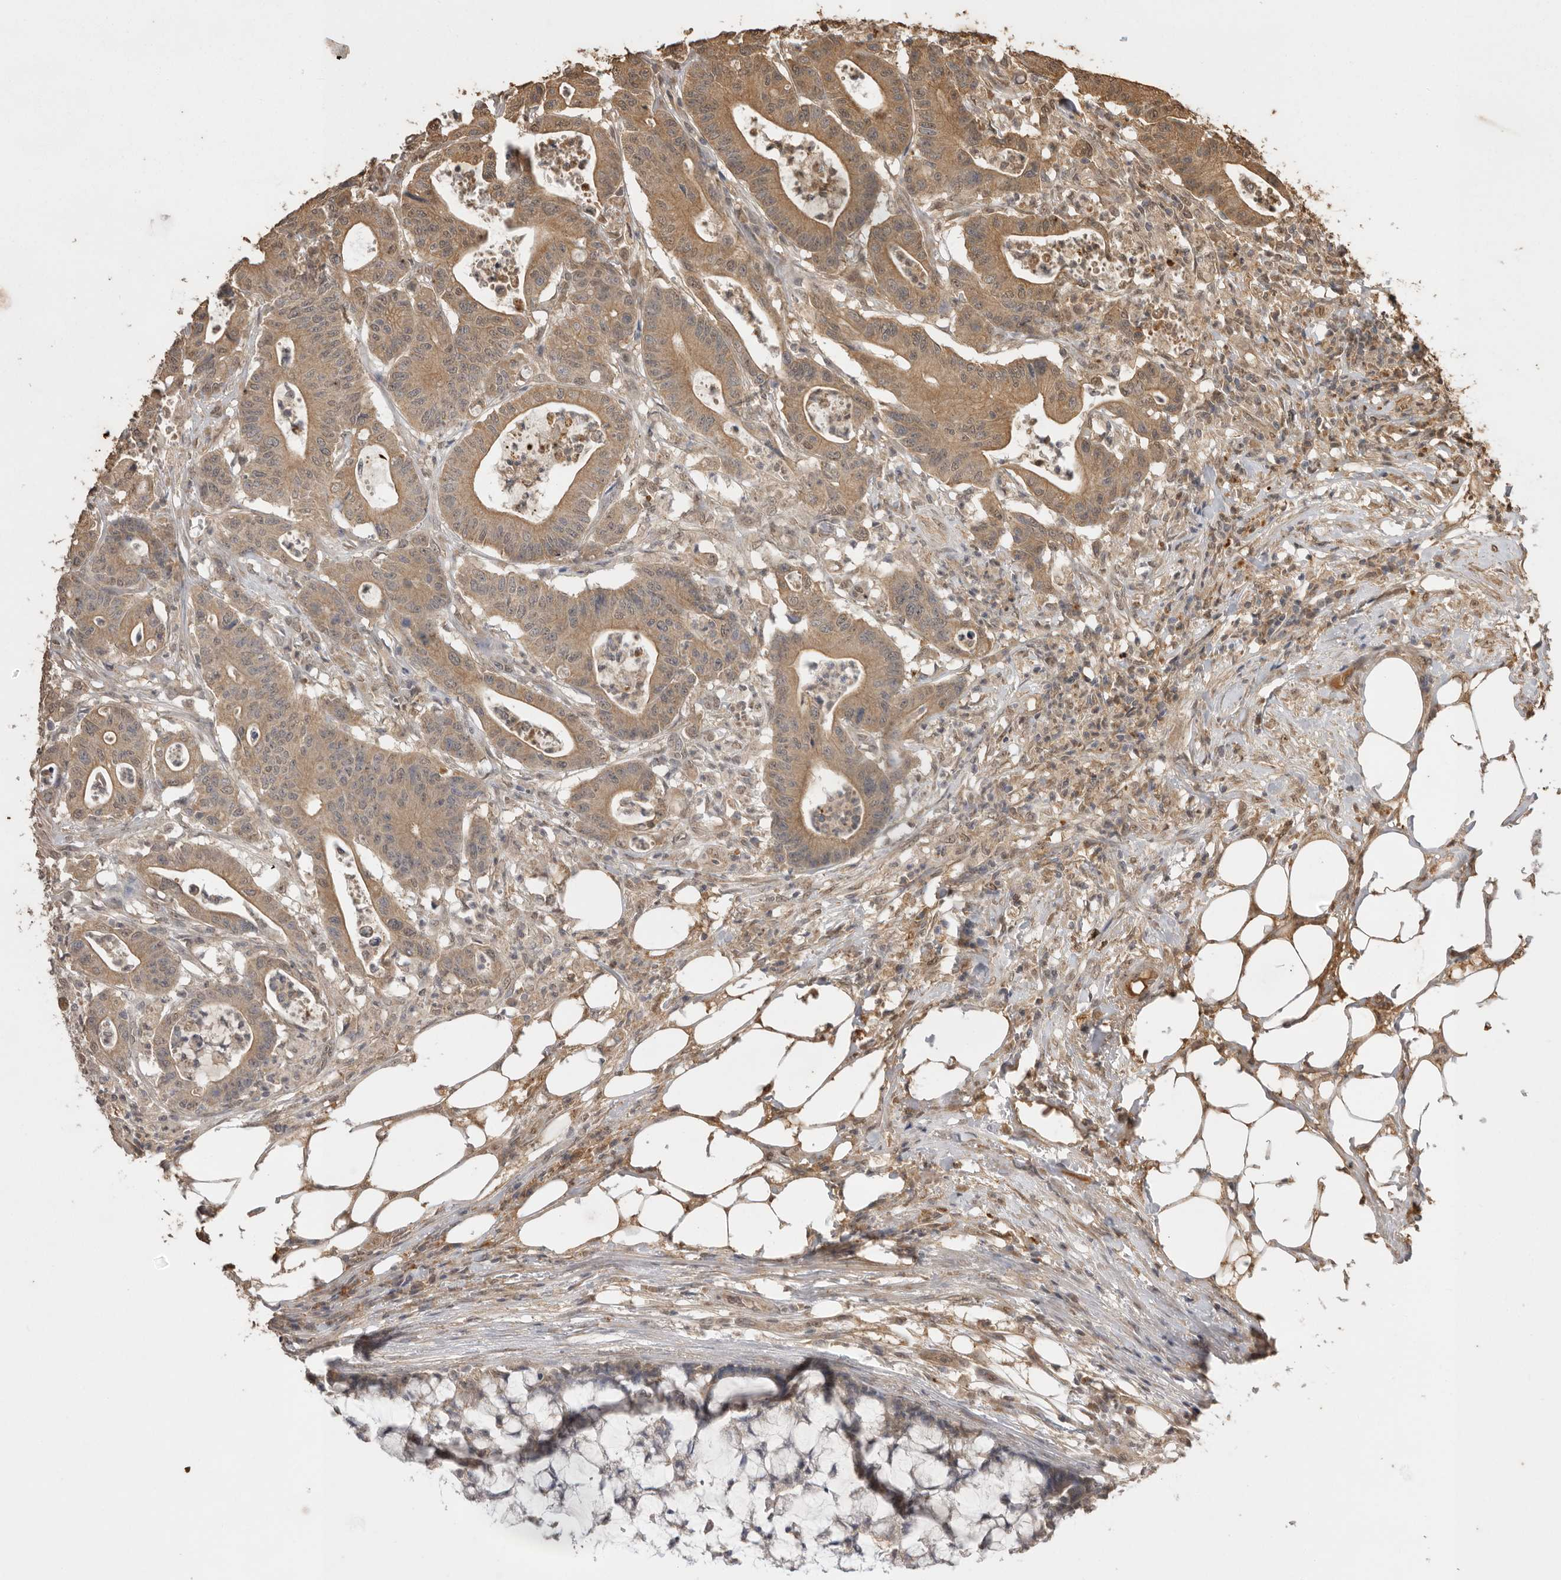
{"staining": {"intensity": "moderate", "quantity": ">75%", "location": "cytoplasmic/membranous"}, "tissue": "colorectal cancer", "cell_type": "Tumor cells", "image_type": "cancer", "snomed": [{"axis": "morphology", "description": "Adenocarcinoma, NOS"}, {"axis": "topography", "description": "Colon"}], "caption": "Adenocarcinoma (colorectal) stained with immunohistochemistry (IHC) reveals moderate cytoplasmic/membranous staining in about >75% of tumor cells.", "gene": "JAG2", "patient": {"sex": "female", "age": 84}}